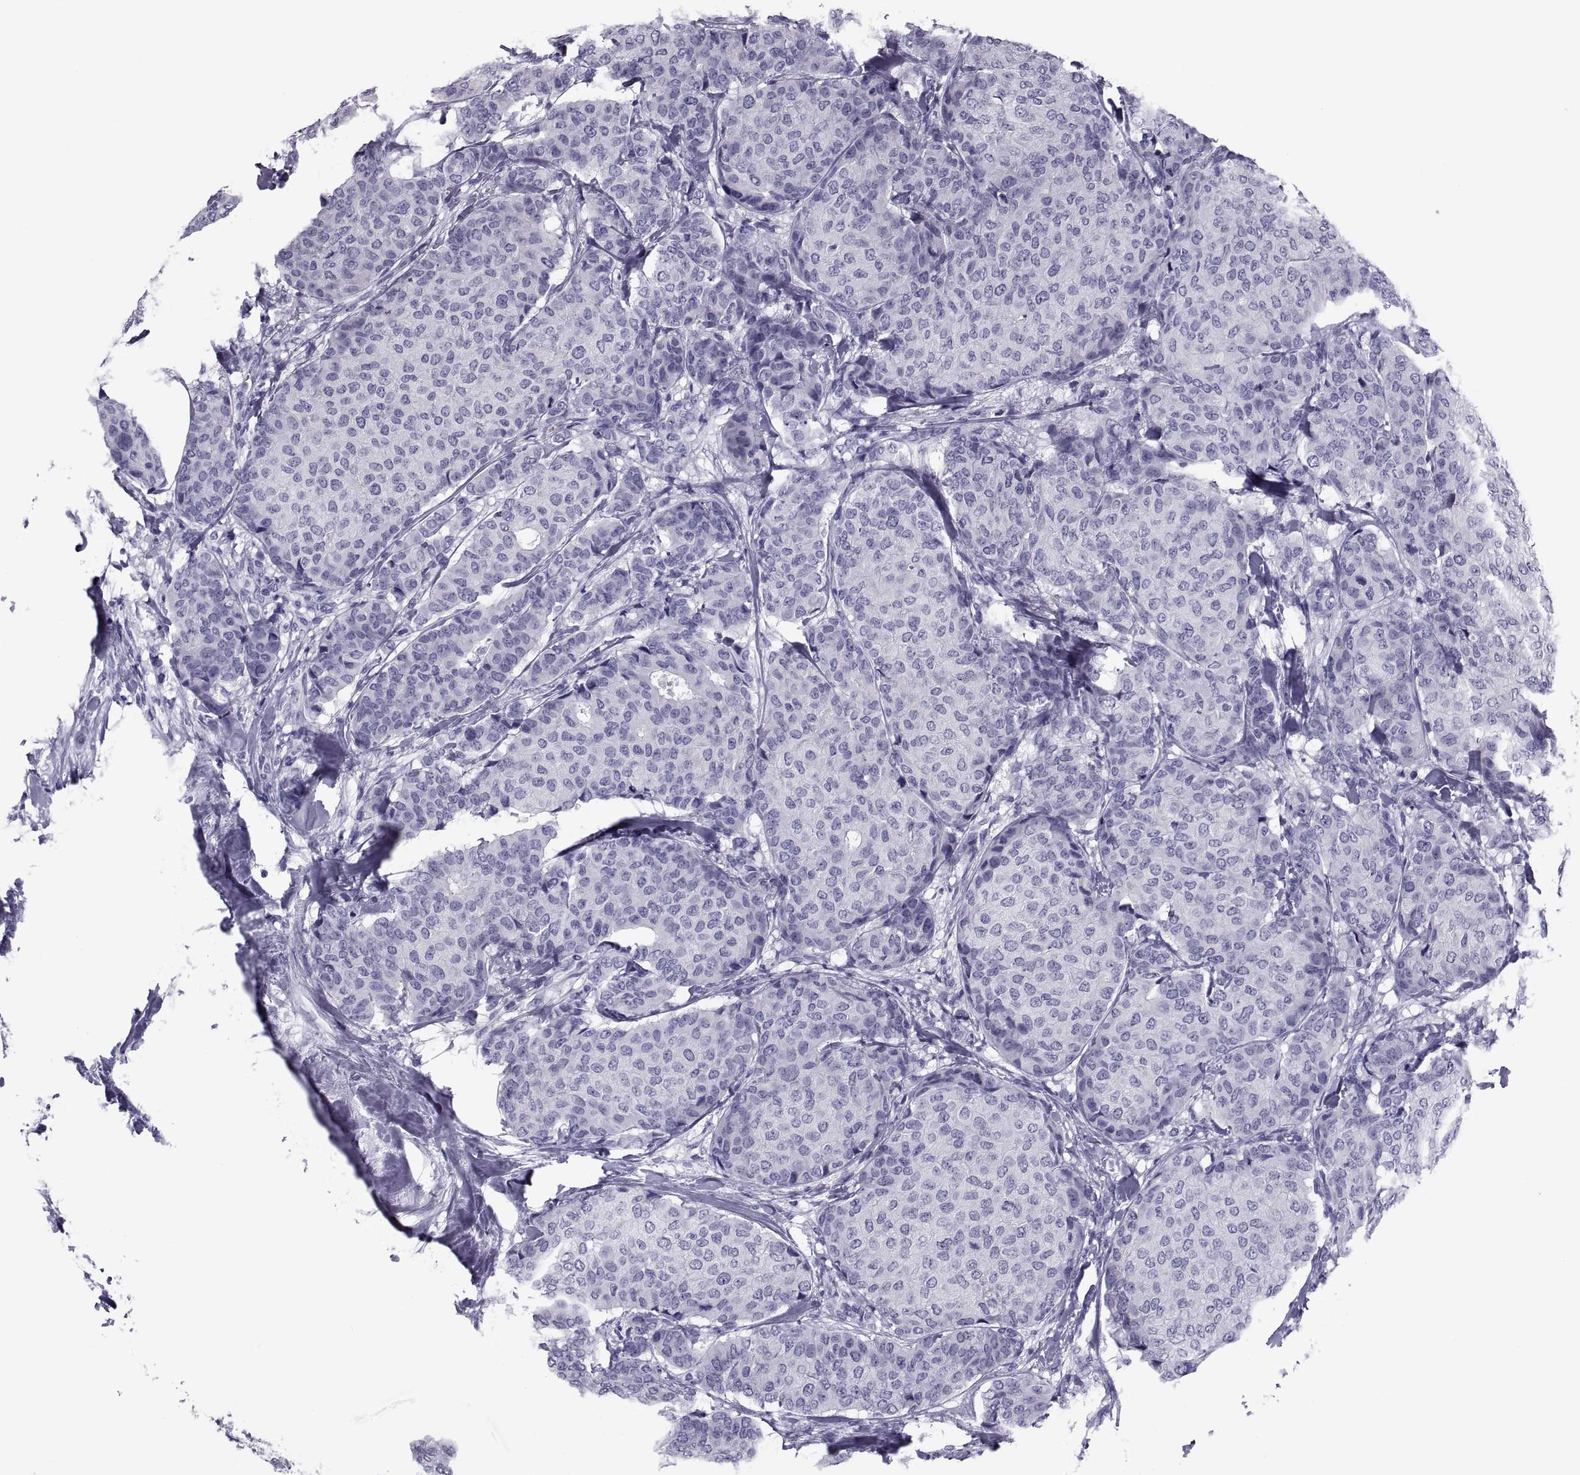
{"staining": {"intensity": "negative", "quantity": "none", "location": "none"}, "tissue": "breast cancer", "cell_type": "Tumor cells", "image_type": "cancer", "snomed": [{"axis": "morphology", "description": "Duct carcinoma"}, {"axis": "topography", "description": "Breast"}], "caption": "Immunohistochemistry (IHC) image of neoplastic tissue: breast cancer (intraductal carcinoma) stained with DAB (3,3'-diaminobenzidine) reveals no significant protein positivity in tumor cells.", "gene": "CRISP1", "patient": {"sex": "female", "age": 75}}